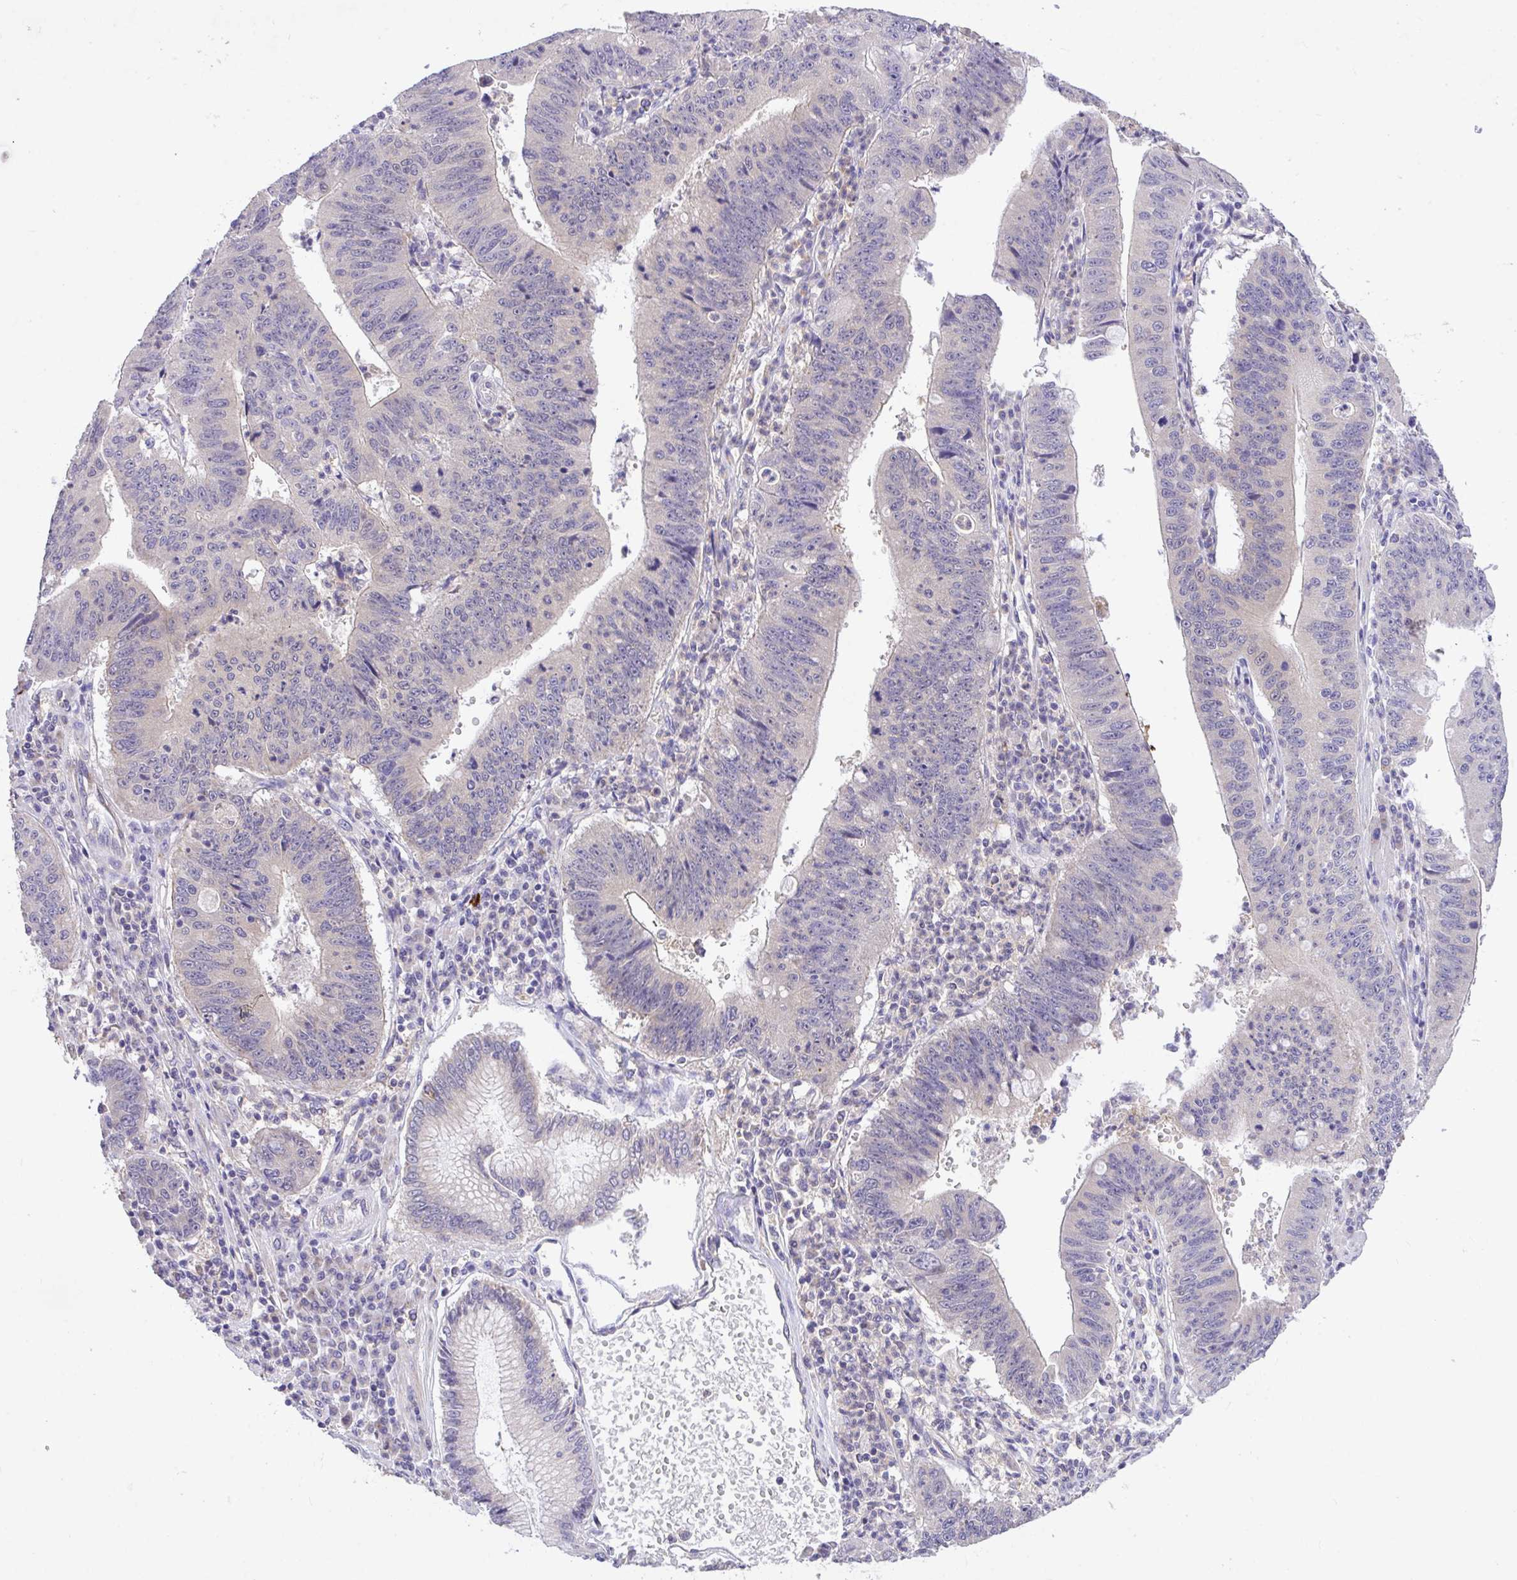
{"staining": {"intensity": "negative", "quantity": "none", "location": "none"}, "tissue": "stomach cancer", "cell_type": "Tumor cells", "image_type": "cancer", "snomed": [{"axis": "morphology", "description": "Adenocarcinoma, NOS"}, {"axis": "topography", "description": "Stomach"}], "caption": "Tumor cells show no significant positivity in stomach cancer (adenocarcinoma).", "gene": "MPC2", "patient": {"sex": "male", "age": 59}}